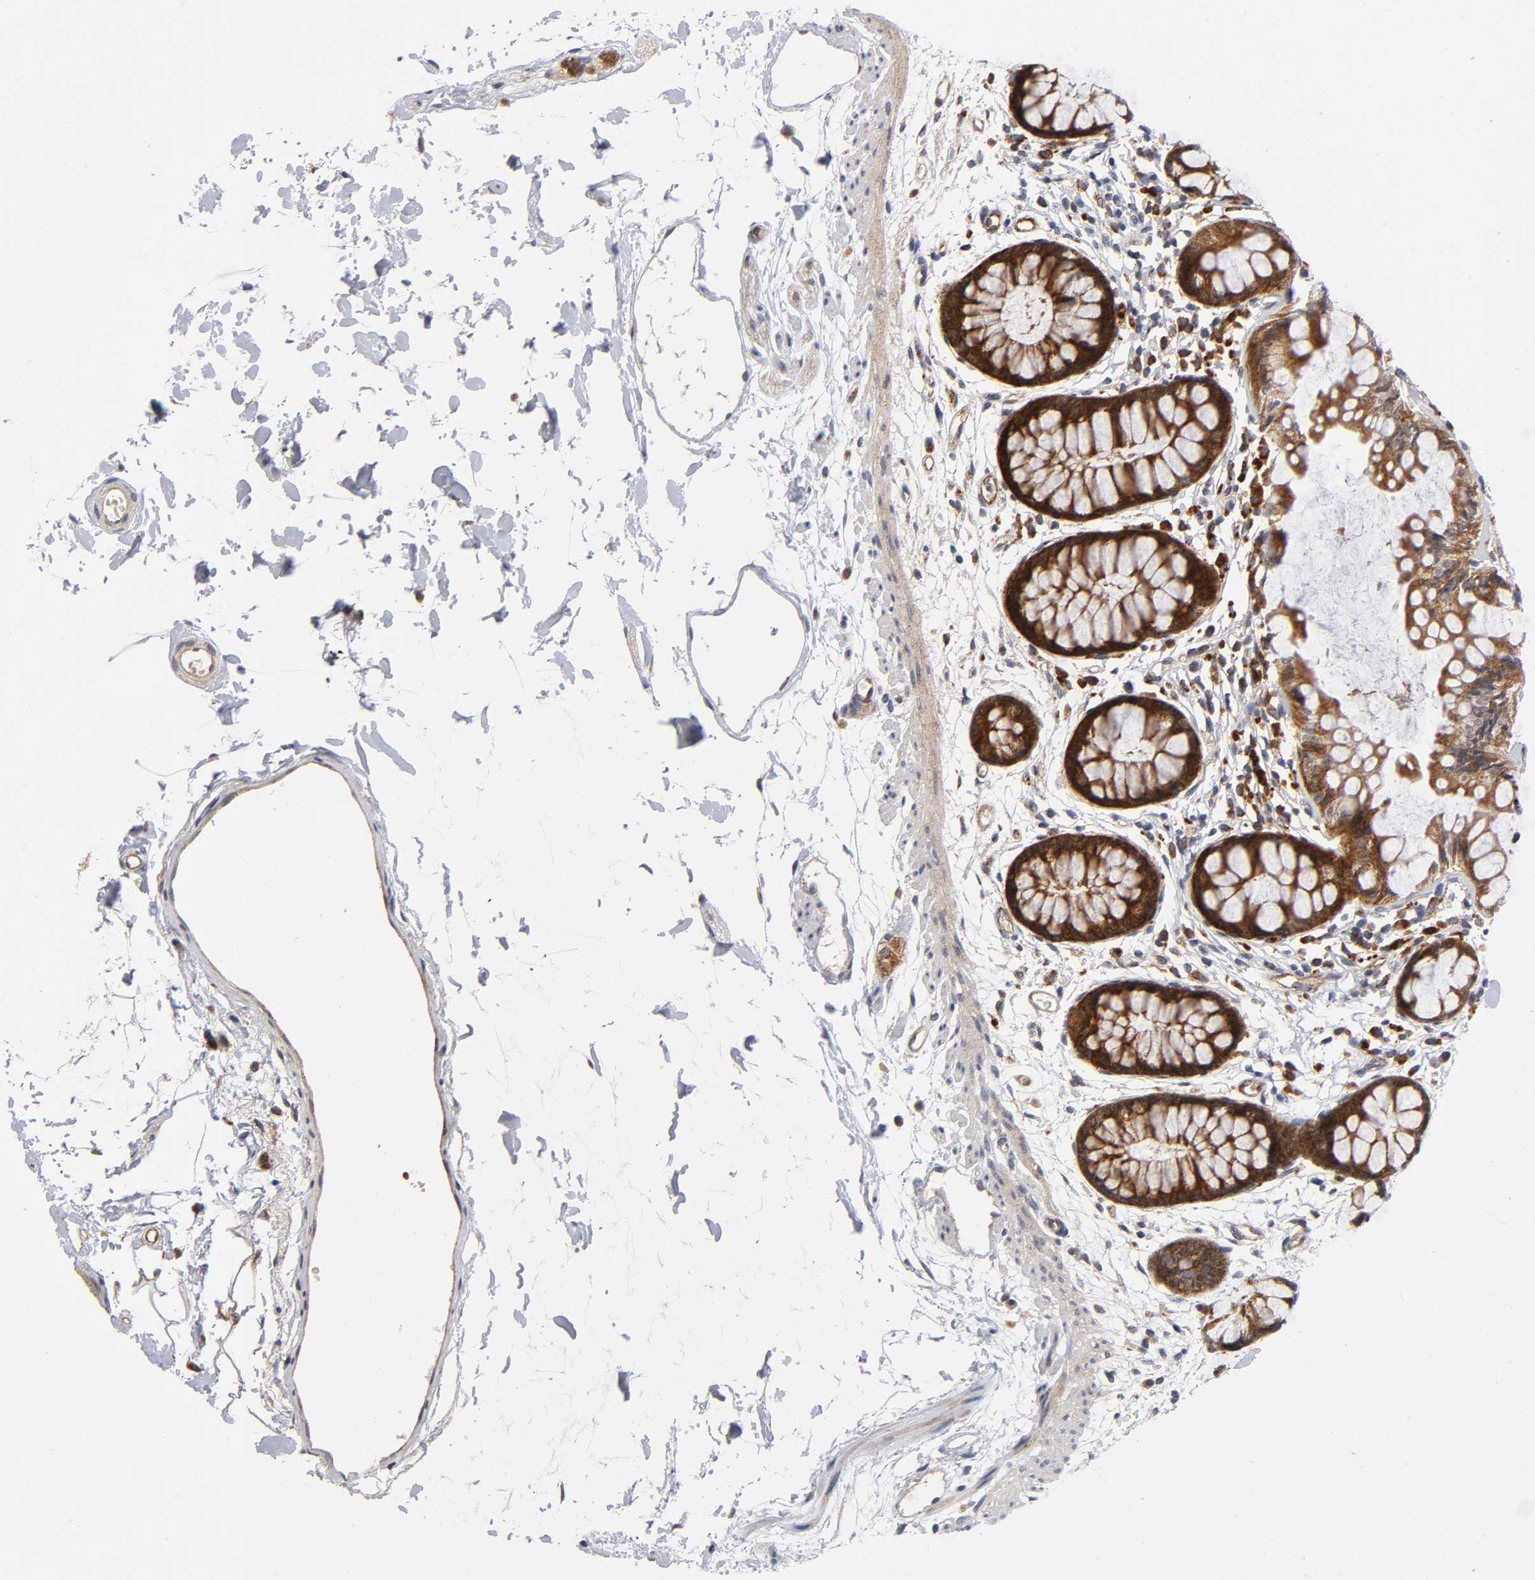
{"staining": {"intensity": "strong", "quantity": ">75%", "location": "cytoplasmic/membranous"}, "tissue": "rectum", "cell_type": "Glandular cells", "image_type": "normal", "snomed": [{"axis": "morphology", "description": "Normal tissue, NOS"}, {"axis": "topography", "description": "Rectum"}], "caption": "The immunohistochemical stain shows strong cytoplasmic/membranous expression in glandular cells of unremarkable rectum.", "gene": "EIF5", "patient": {"sex": "female", "age": 66}}